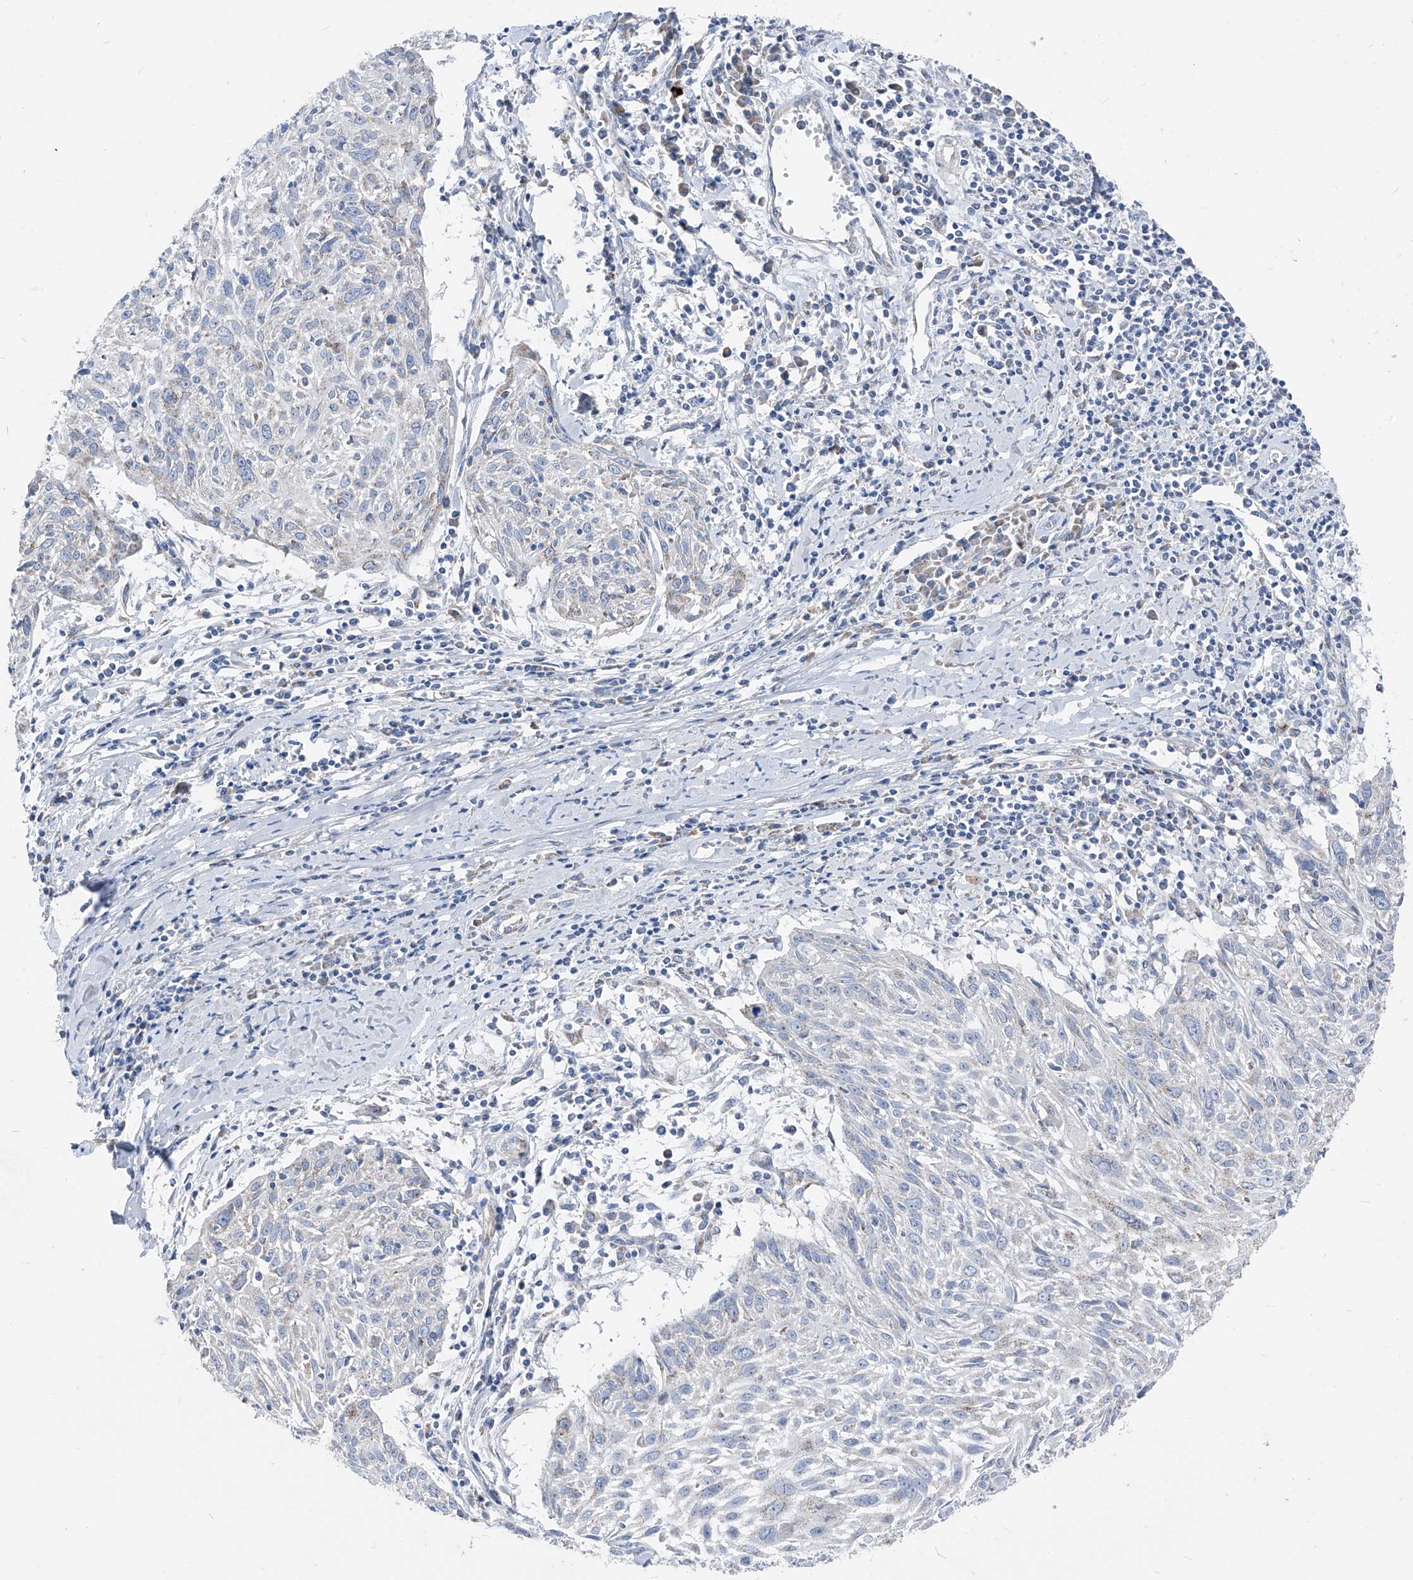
{"staining": {"intensity": "negative", "quantity": "none", "location": "none"}, "tissue": "cervical cancer", "cell_type": "Tumor cells", "image_type": "cancer", "snomed": [{"axis": "morphology", "description": "Squamous cell carcinoma, NOS"}, {"axis": "topography", "description": "Cervix"}], "caption": "Cervical cancer was stained to show a protein in brown. There is no significant staining in tumor cells. The staining was performed using DAB to visualize the protein expression in brown, while the nuclei were stained in blue with hematoxylin (Magnification: 20x).", "gene": "AGPS", "patient": {"sex": "female", "age": 51}}